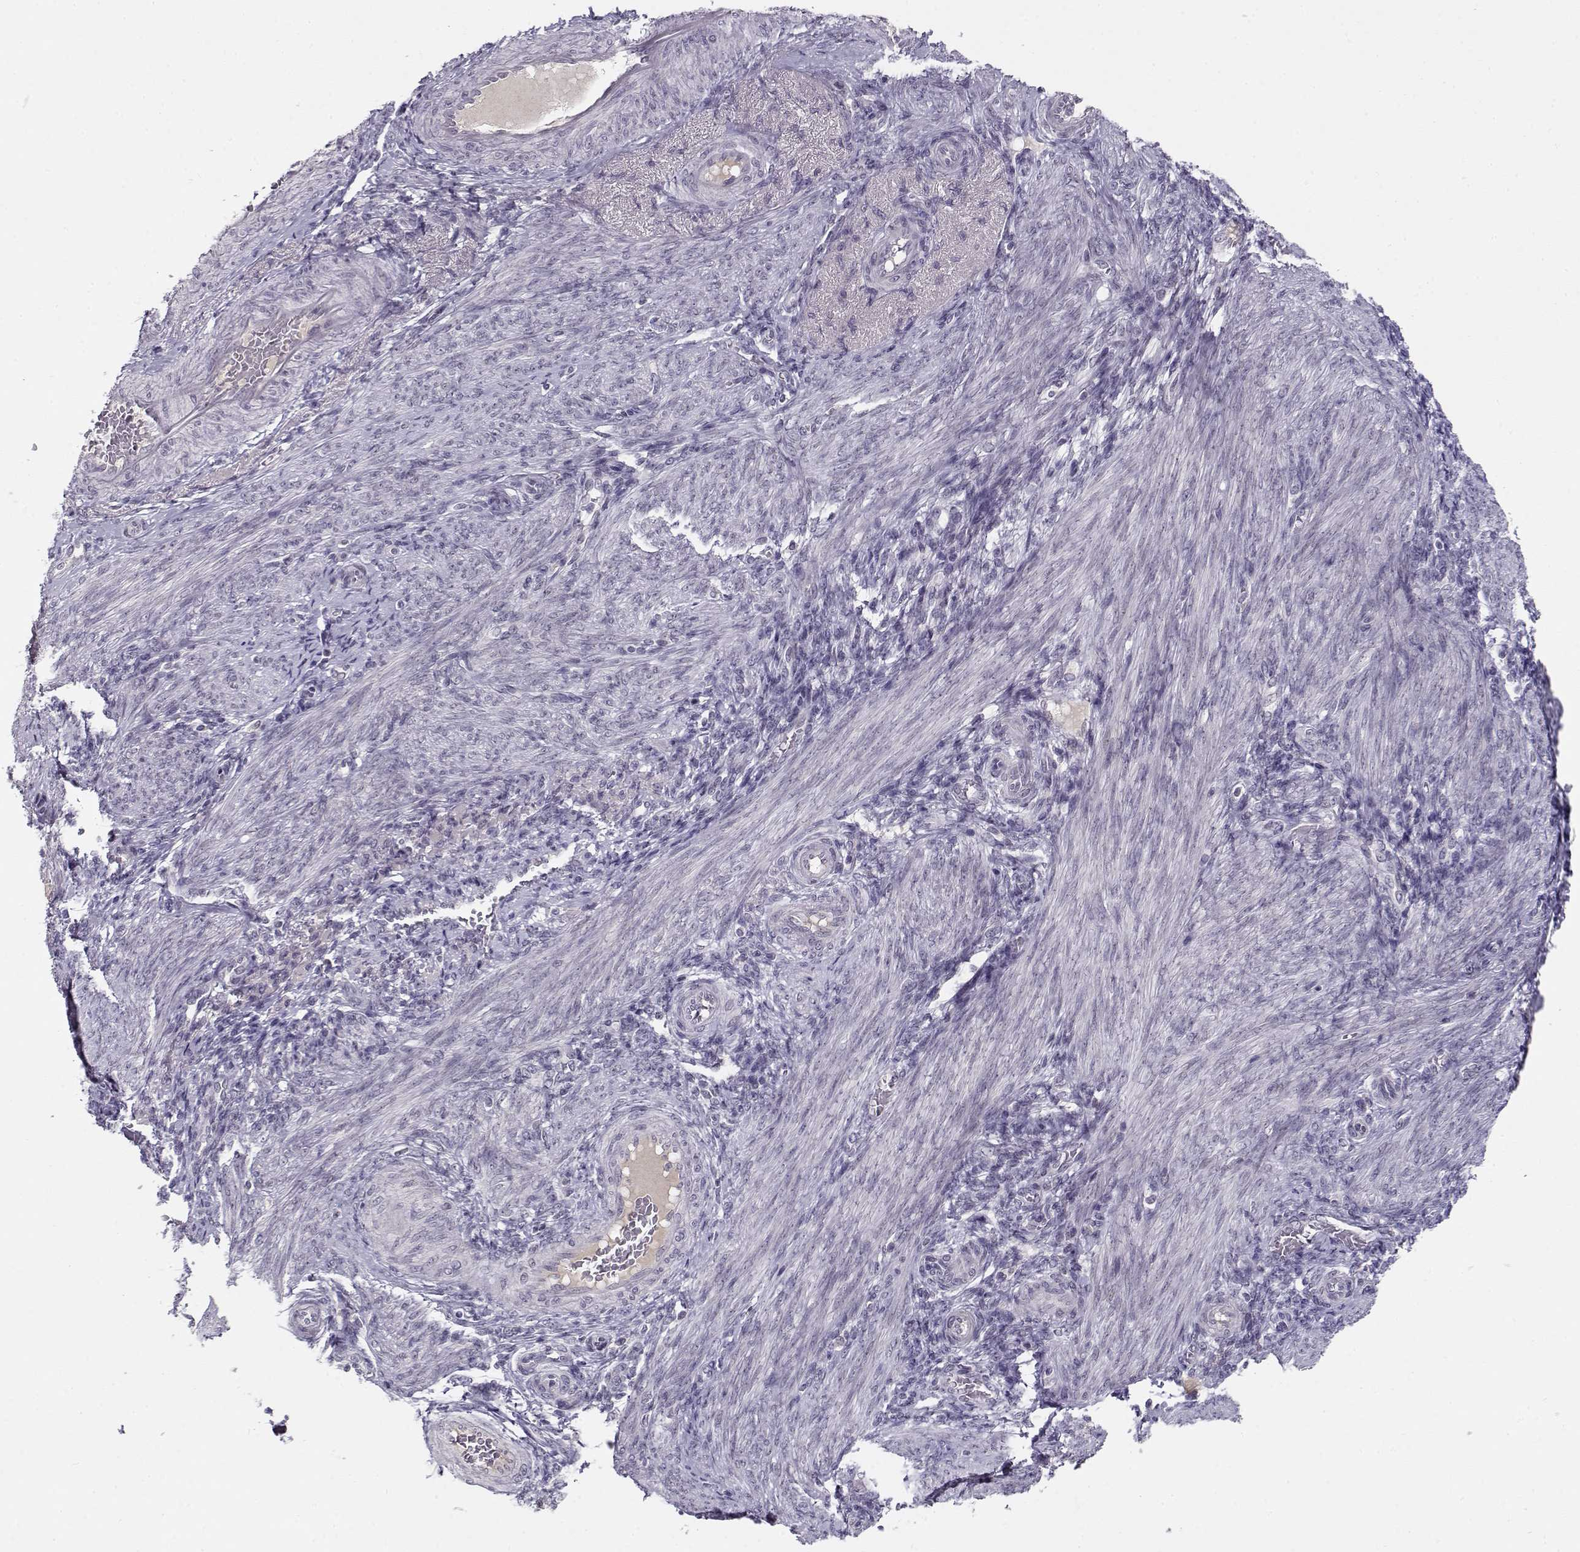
{"staining": {"intensity": "negative", "quantity": "none", "location": "none"}, "tissue": "endometrium", "cell_type": "Cells in endometrial stroma", "image_type": "normal", "snomed": [{"axis": "morphology", "description": "Normal tissue, NOS"}, {"axis": "topography", "description": "Endometrium"}], "caption": "DAB immunohistochemical staining of normal human endometrium reveals no significant expression in cells in endometrial stroma.", "gene": "C16orf86", "patient": {"sex": "female", "age": 39}}